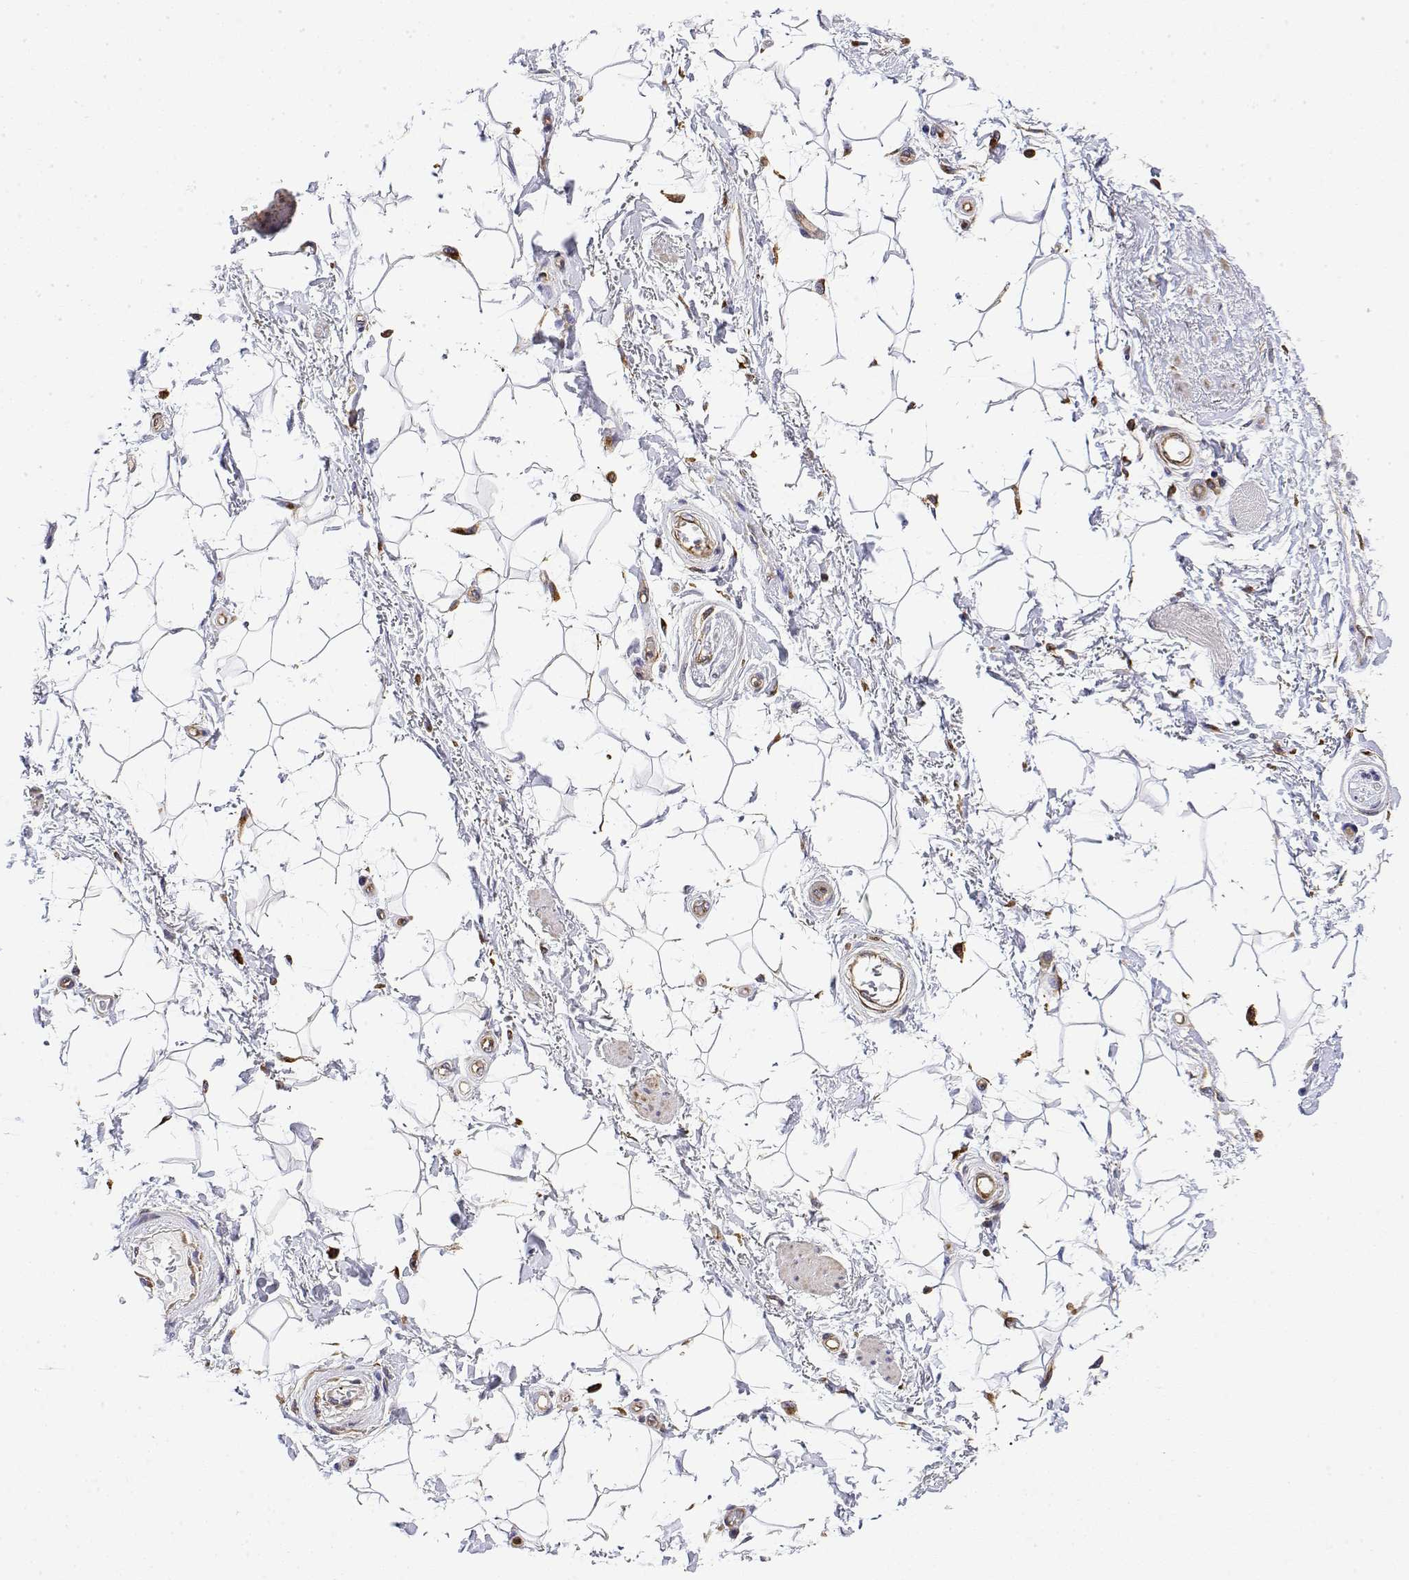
{"staining": {"intensity": "moderate", "quantity": "<25%", "location": "cytoplasmic/membranous"}, "tissue": "adipose tissue", "cell_type": "Adipocytes", "image_type": "normal", "snomed": [{"axis": "morphology", "description": "Normal tissue, NOS"}, {"axis": "topography", "description": "Anal"}, {"axis": "topography", "description": "Peripheral nerve tissue"}], "caption": "The immunohistochemical stain labels moderate cytoplasmic/membranous positivity in adipocytes of benign adipose tissue. The staining was performed using DAB (3,3'-diaminobenzidine), with brown indicating positive protein expression. Nuclei are stained blue with hematoxylin.", "gene": "EEF1G", "patient": {"sex": "male", "age": 51}}